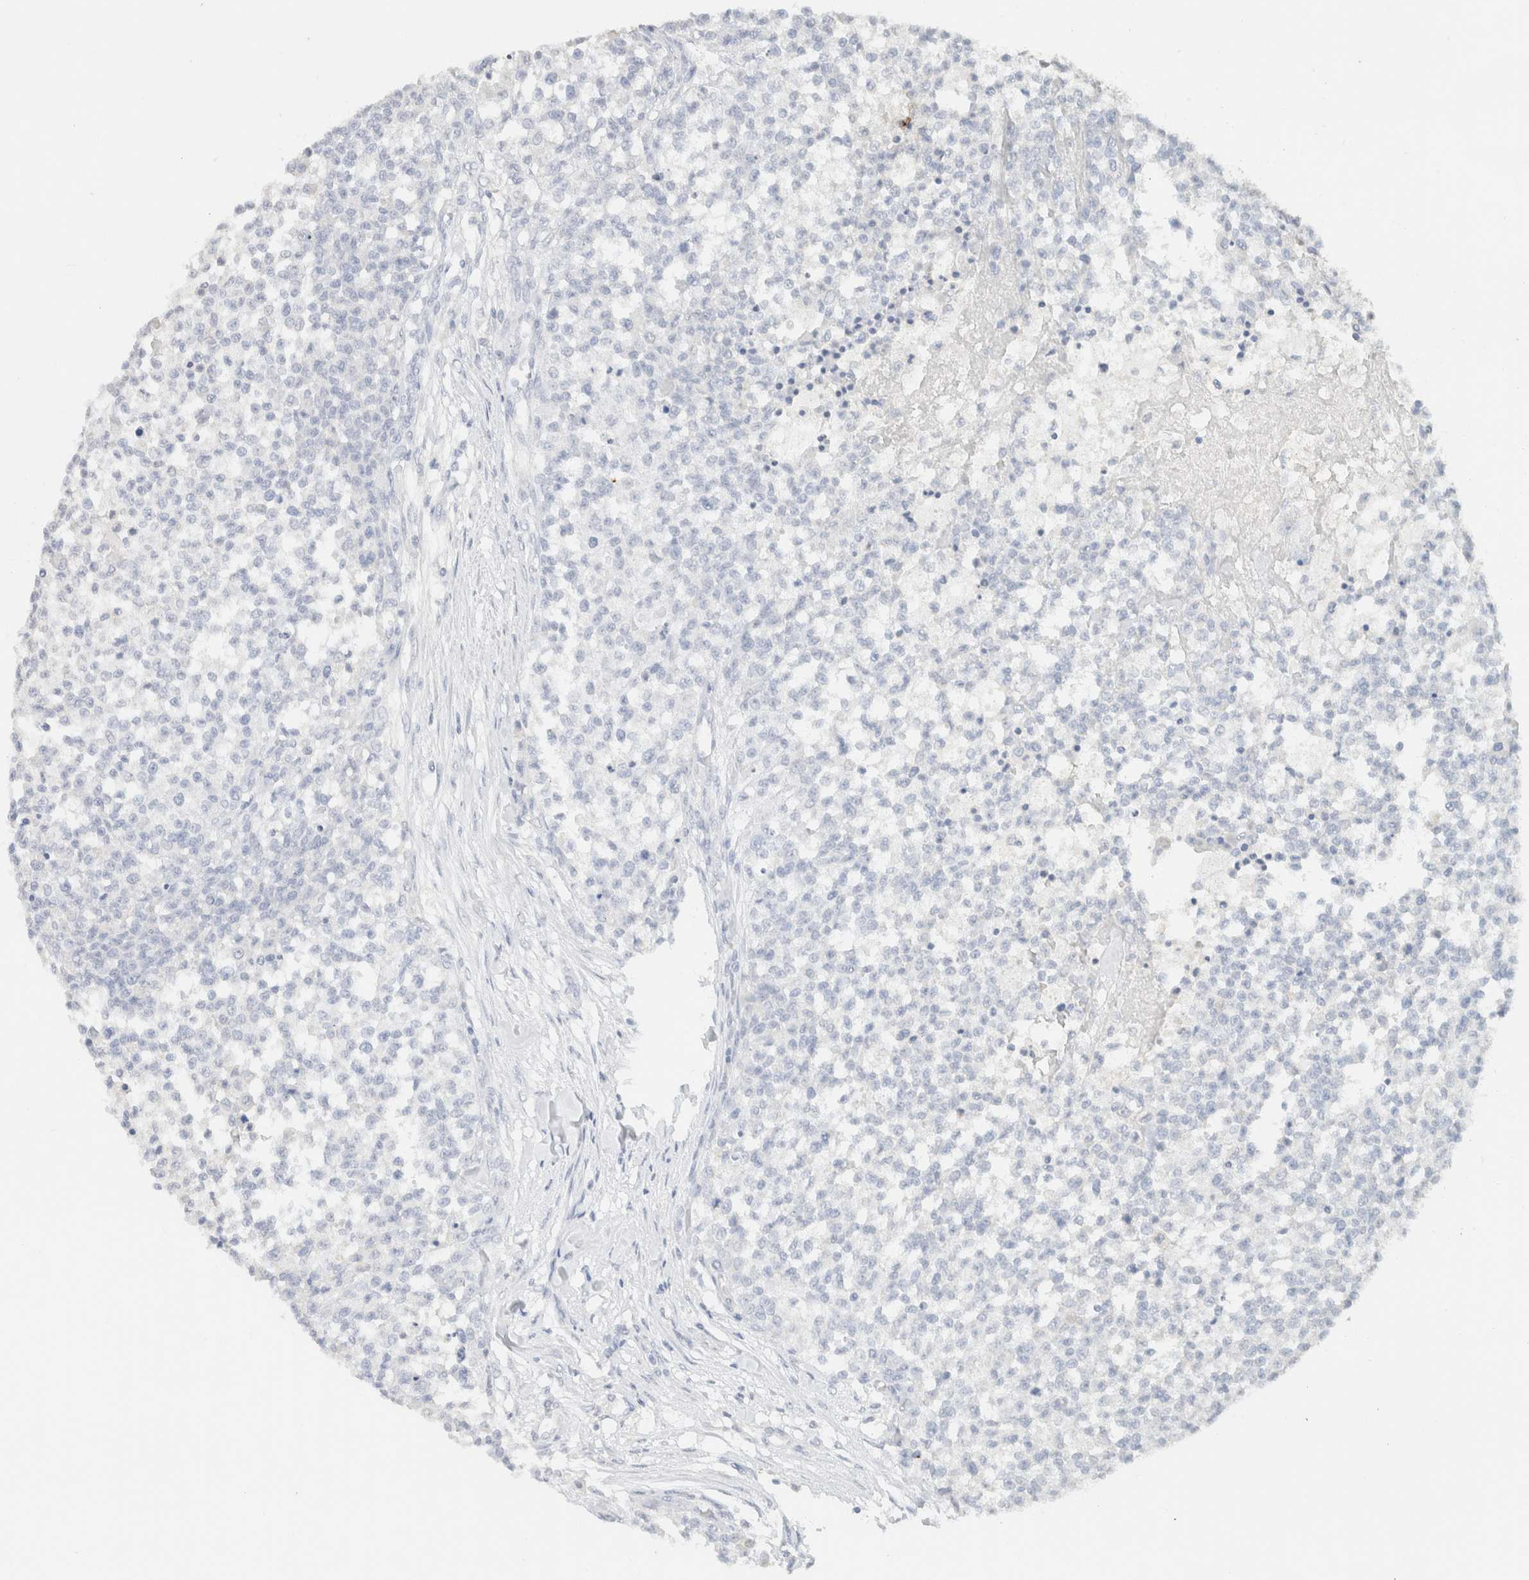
{"staining": {"intensity": "negative", "quantity": "none", "location": "none"}, "tissue": "testis cancer", "cell_type": "Tumor cells", "image_type": "cancer", "snomed": [{"axis": "morphology", "description": "Seminoma, NOS"}, {"axis": "topography", "description": "Testis"}], "caption": "Immunohistochemistry micrograph of neoplastic tissue: seminoma (testis) stained with DAB (3,3'-diaminobenzidine) displays no significant protein positivity in tumor cells.", "gene": "CPA1", "patient": {"sex": "male", "age": 59}}